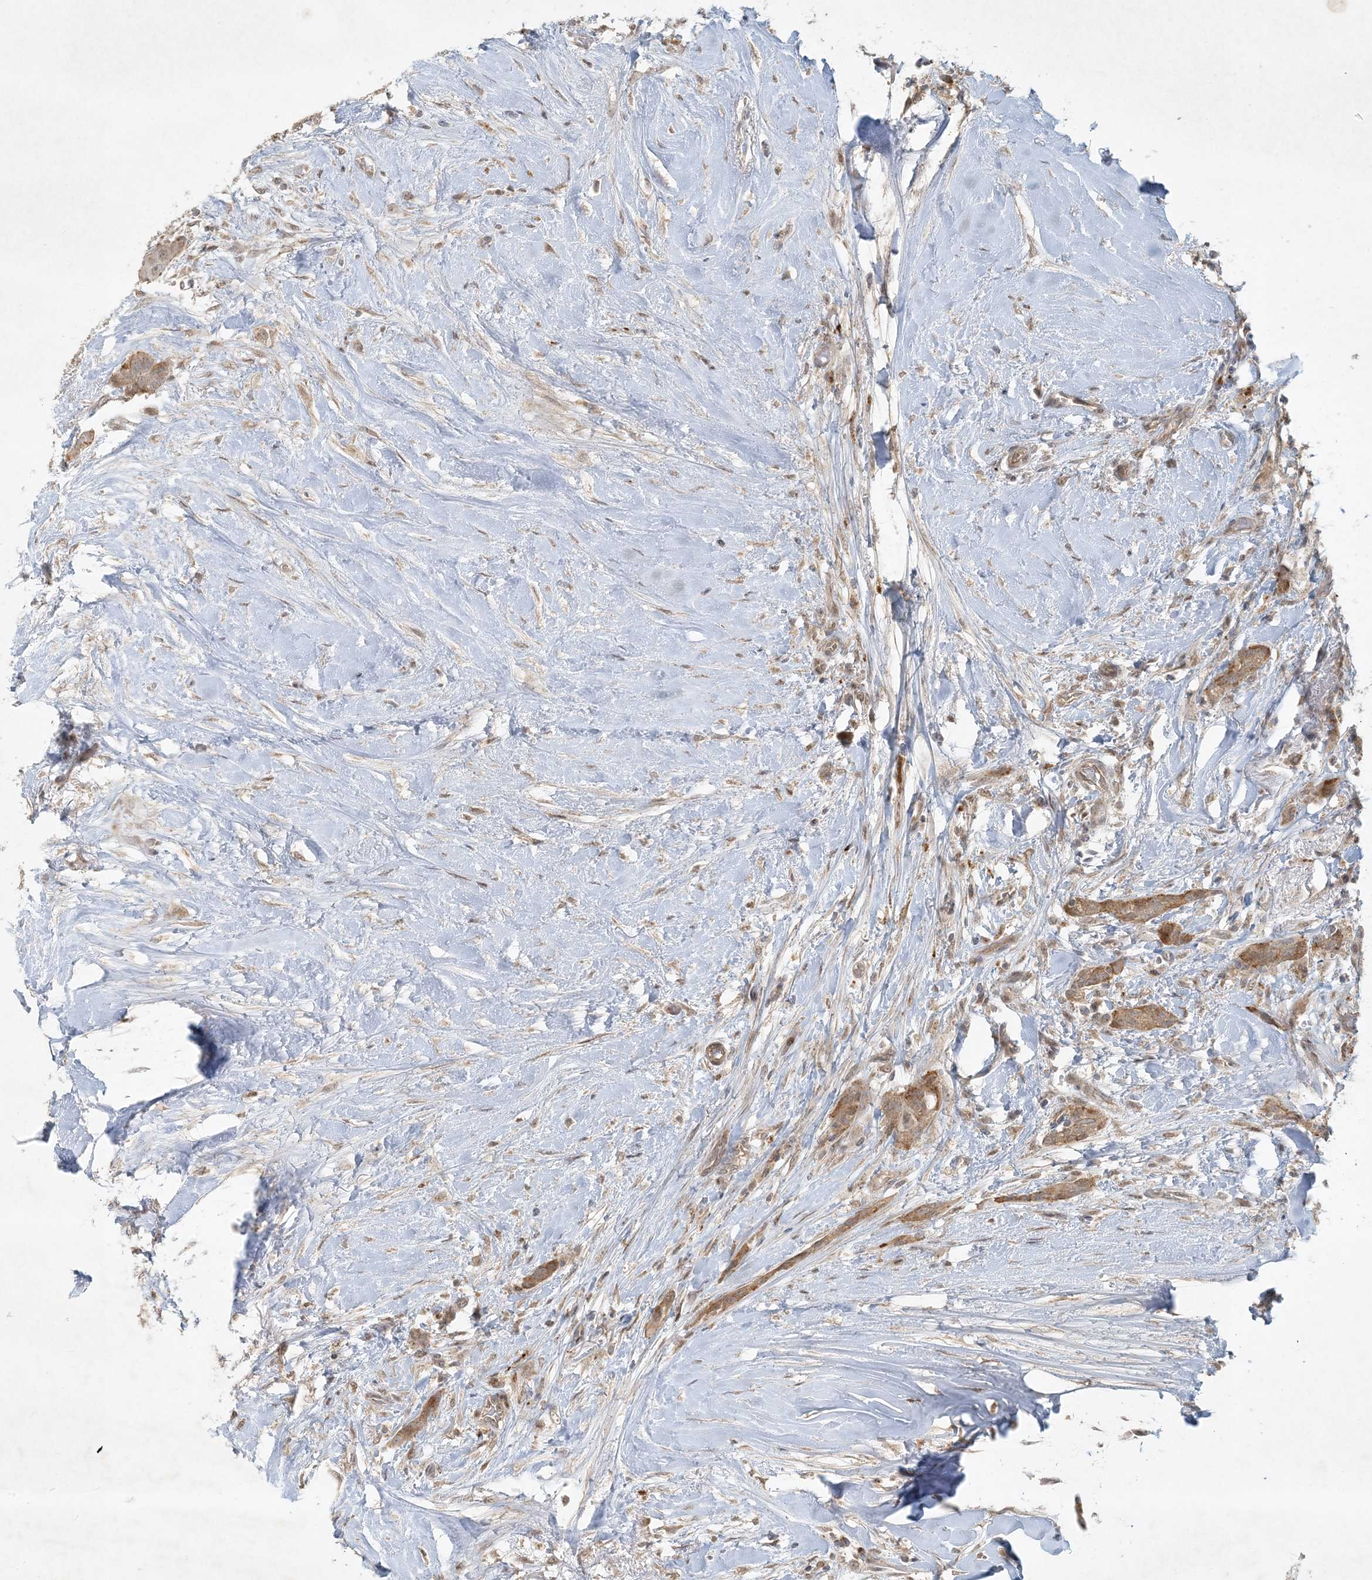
{"staining": {"intensity": "moderate", "quantity": ">75%", "location": "cytoplasmic/membranous"}, "tissue": "thyroid cancer", "cell_type": "Tumor cells", "image_type": "cancer", "snomed": [{"axis": "morphology", "description": "Papillary adenocarcinoma, NOS"}, {"axis": "topography", "description": "Thyroid gland"}], "caption": "Immunohistochemical staining of human thyroid cancer displays medium levels of moderate cytoplasmic/membranous expression in about >75% of tumor cells.", "gene": "BCORL1", "patient": {"sex": "female", "age": 59}}